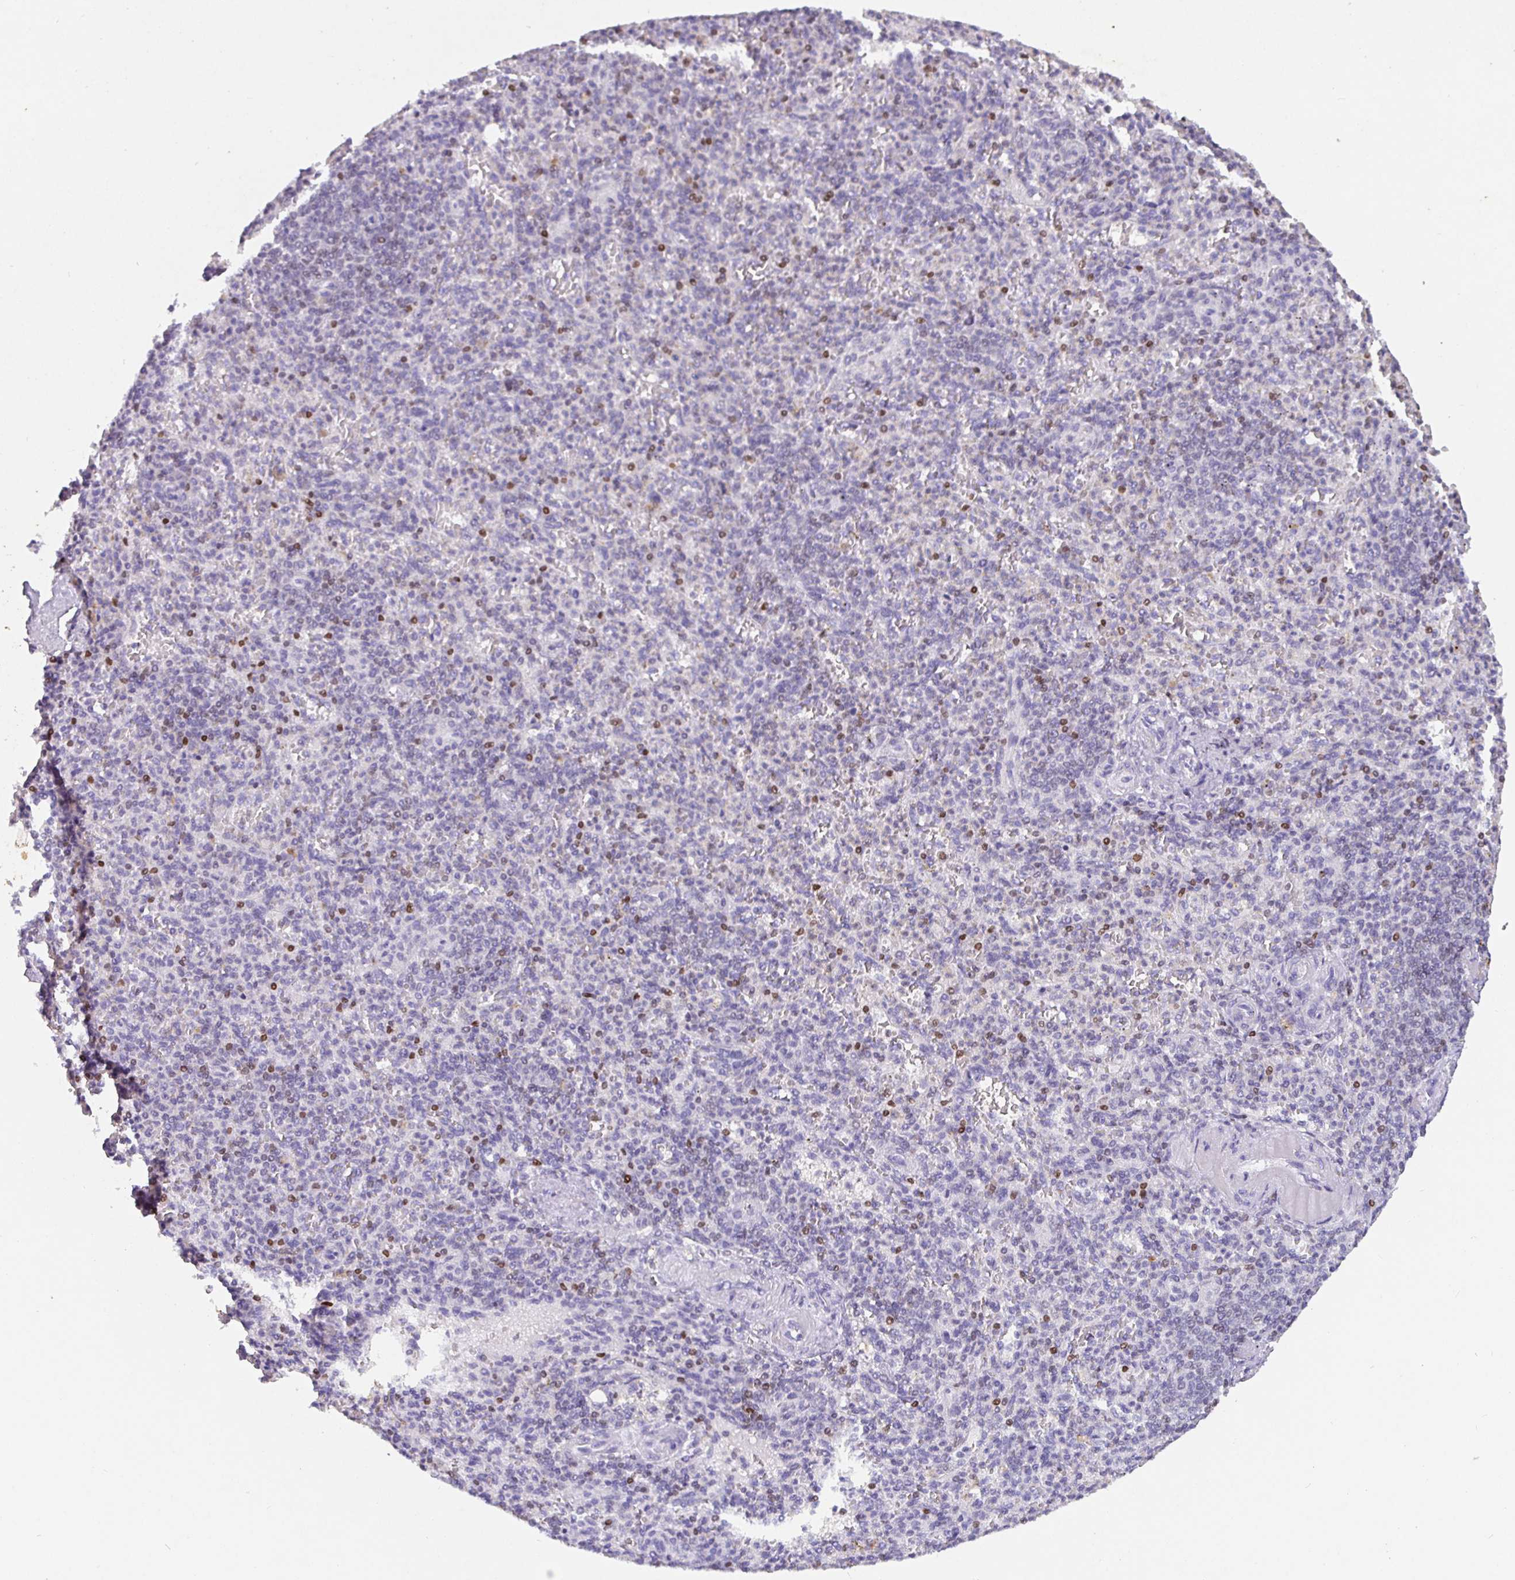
{"staining": {"intensity": "strong", "quantity": "<25%", "location": "nuclear"}, "tissue": "spleen", "cell_type": "Cells in red pulp", "image_type": "normal", "snomed": [{"axis": "morphology", "description": "Normal tissue, NOS"}, {"axis": "topography", "description": "Spleen"}], "caption": "Spleen stained with DAB immunohistochemistry exhibits medium levels of strong nuclear positivity in about <25% of cells in red pulp. (Stains: DAB (3,3'-diaminobenzidine) in brown, nuclei in blue, Microscopy: brightfield microscopy at high magnification).", "gene": "SATB1", "patient": {"sex": "female", "age": 74}}